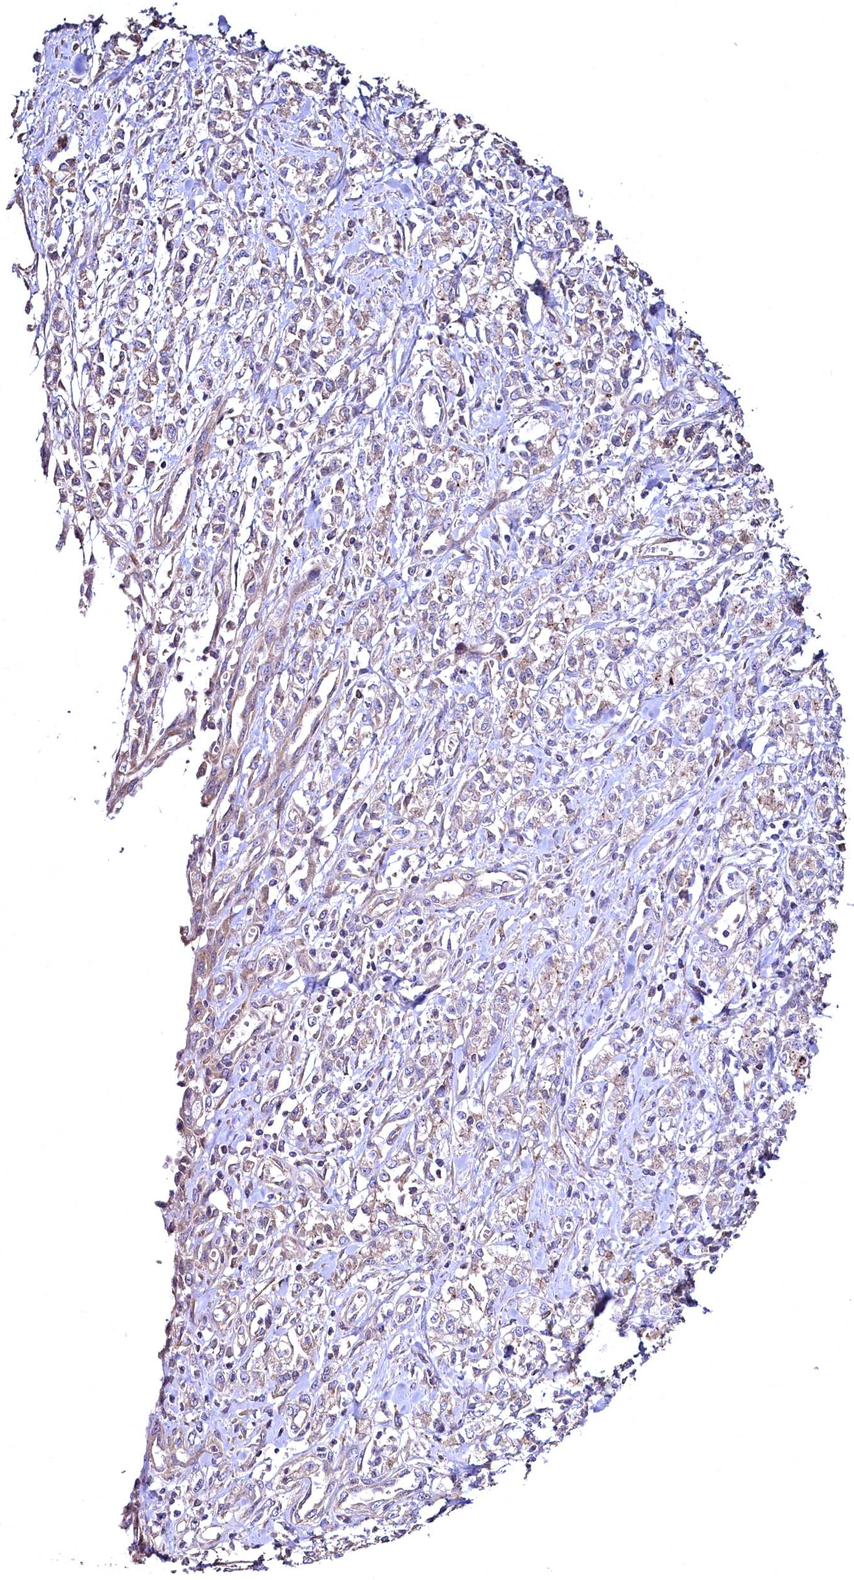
{"staining": {"intensity": "weak", "quantity": ">75%", "location": "cytoplasmic/membranous"}, "tissue": "stomach cancer", "cell_type": "Tumor cells", "image_type": "cancer", "snomed": [{"axis": "morphology", "description": "Adenocarcinoma, NOS"}, {"axis": "topography", "description": "Stomach"}], "caption": "The histopathology image reveals staining of stomach cancer (adenocarcinoma), revealing weak cytoplasmic/membranous protein staining (brown color) within tumor cells.", "gene": "TBCEL", "patient": {"sex": "female", "age": 76}}